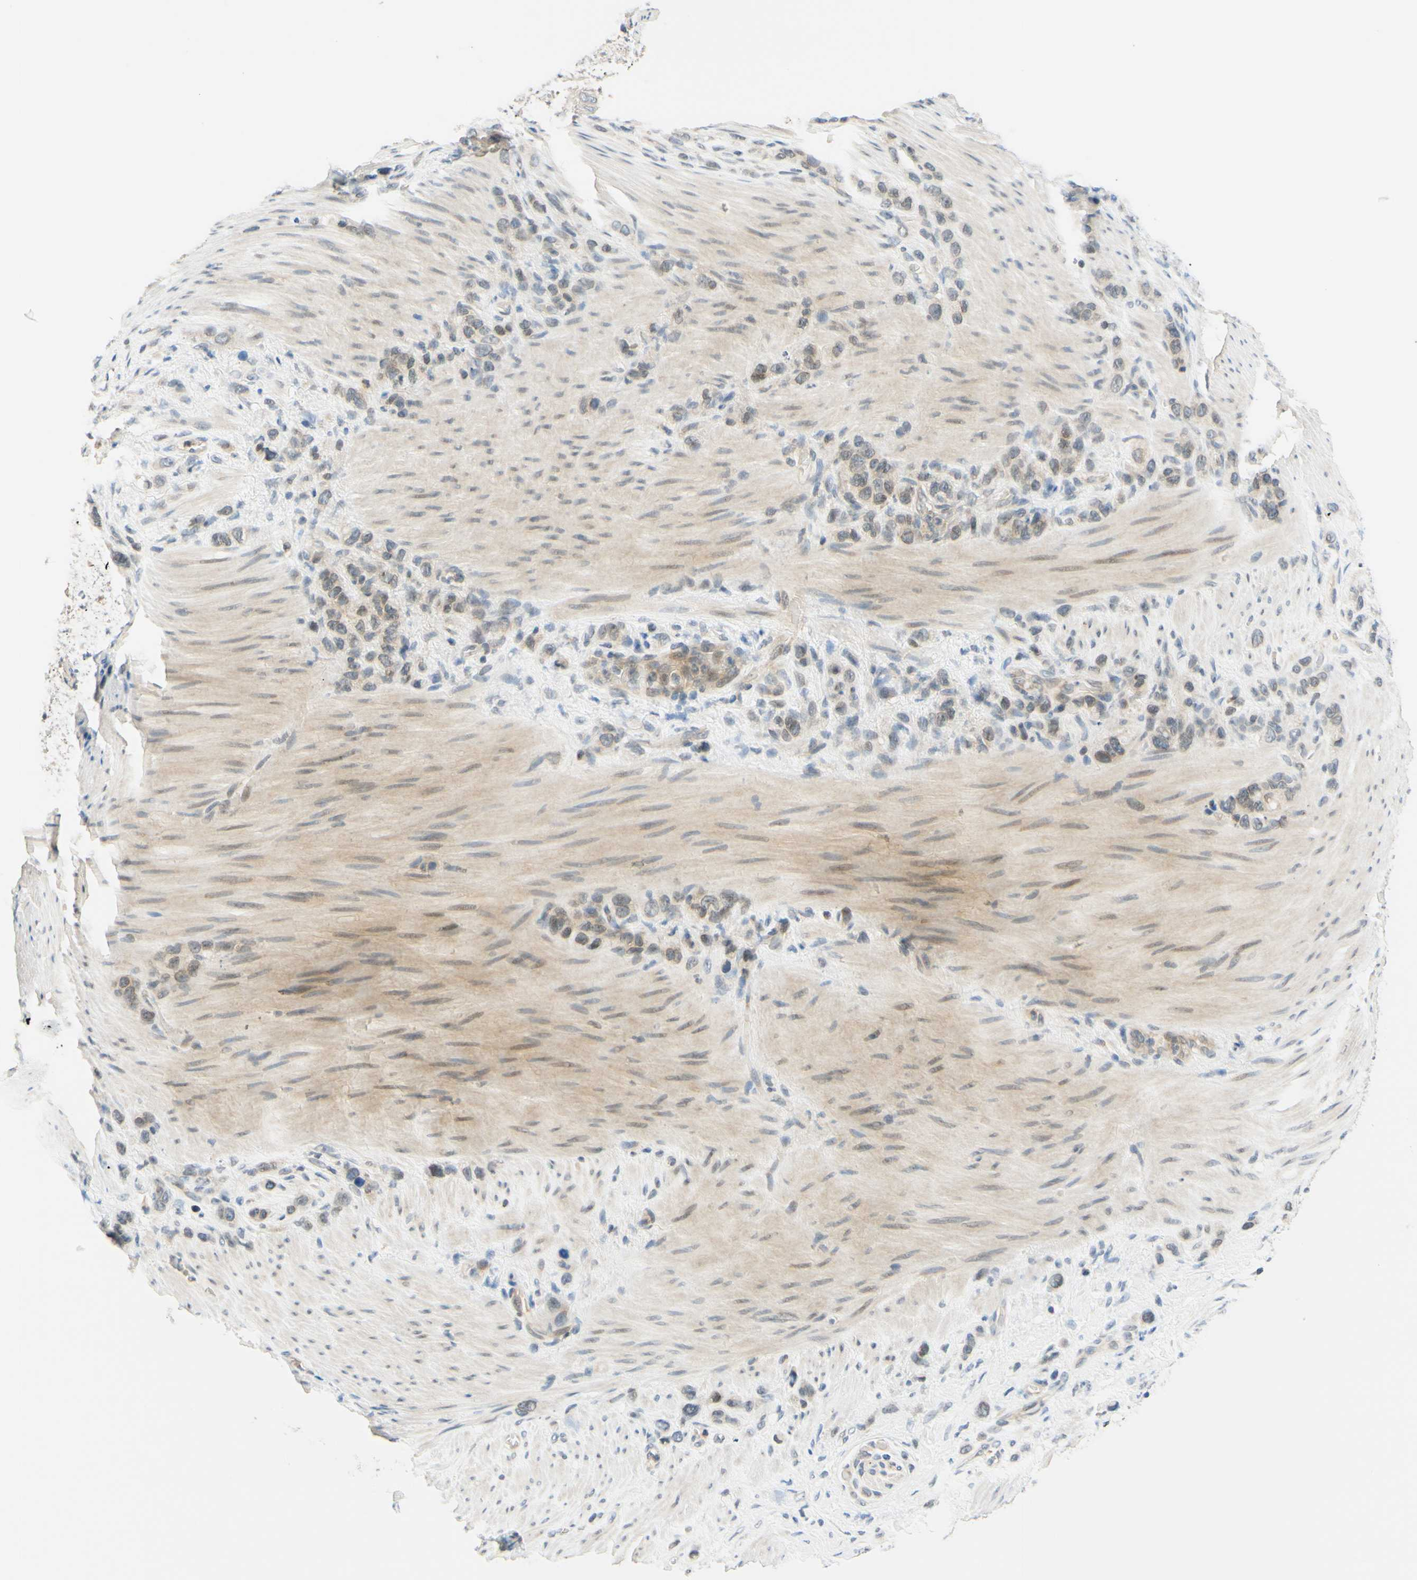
{"staining": {"intensity": "weak", "quantity": "<25%", "location": "cytoplasmic/membranous"}, "tissue": "stomach cancer", "cell_type": "Tumor cells", "image_type": "cancer", "snomed": [{"axis": "morphology", "description": "Adenocarcinoma, NOS"}, {"axis": "morphology", "description": "Adenocarcinoma, High grade"}, {"axis": "topography", "description": "Stomach, upper"}, {"axis": "topography", "description": "Stomach, lower"}], "caption": "An immunohistochemistry histopathology image of stomach cancer is shown. There is no staining in tumor cells of stomach cancer.", "gene": "C2CD2L", "patient": {"sex": "female", "age": 65}}